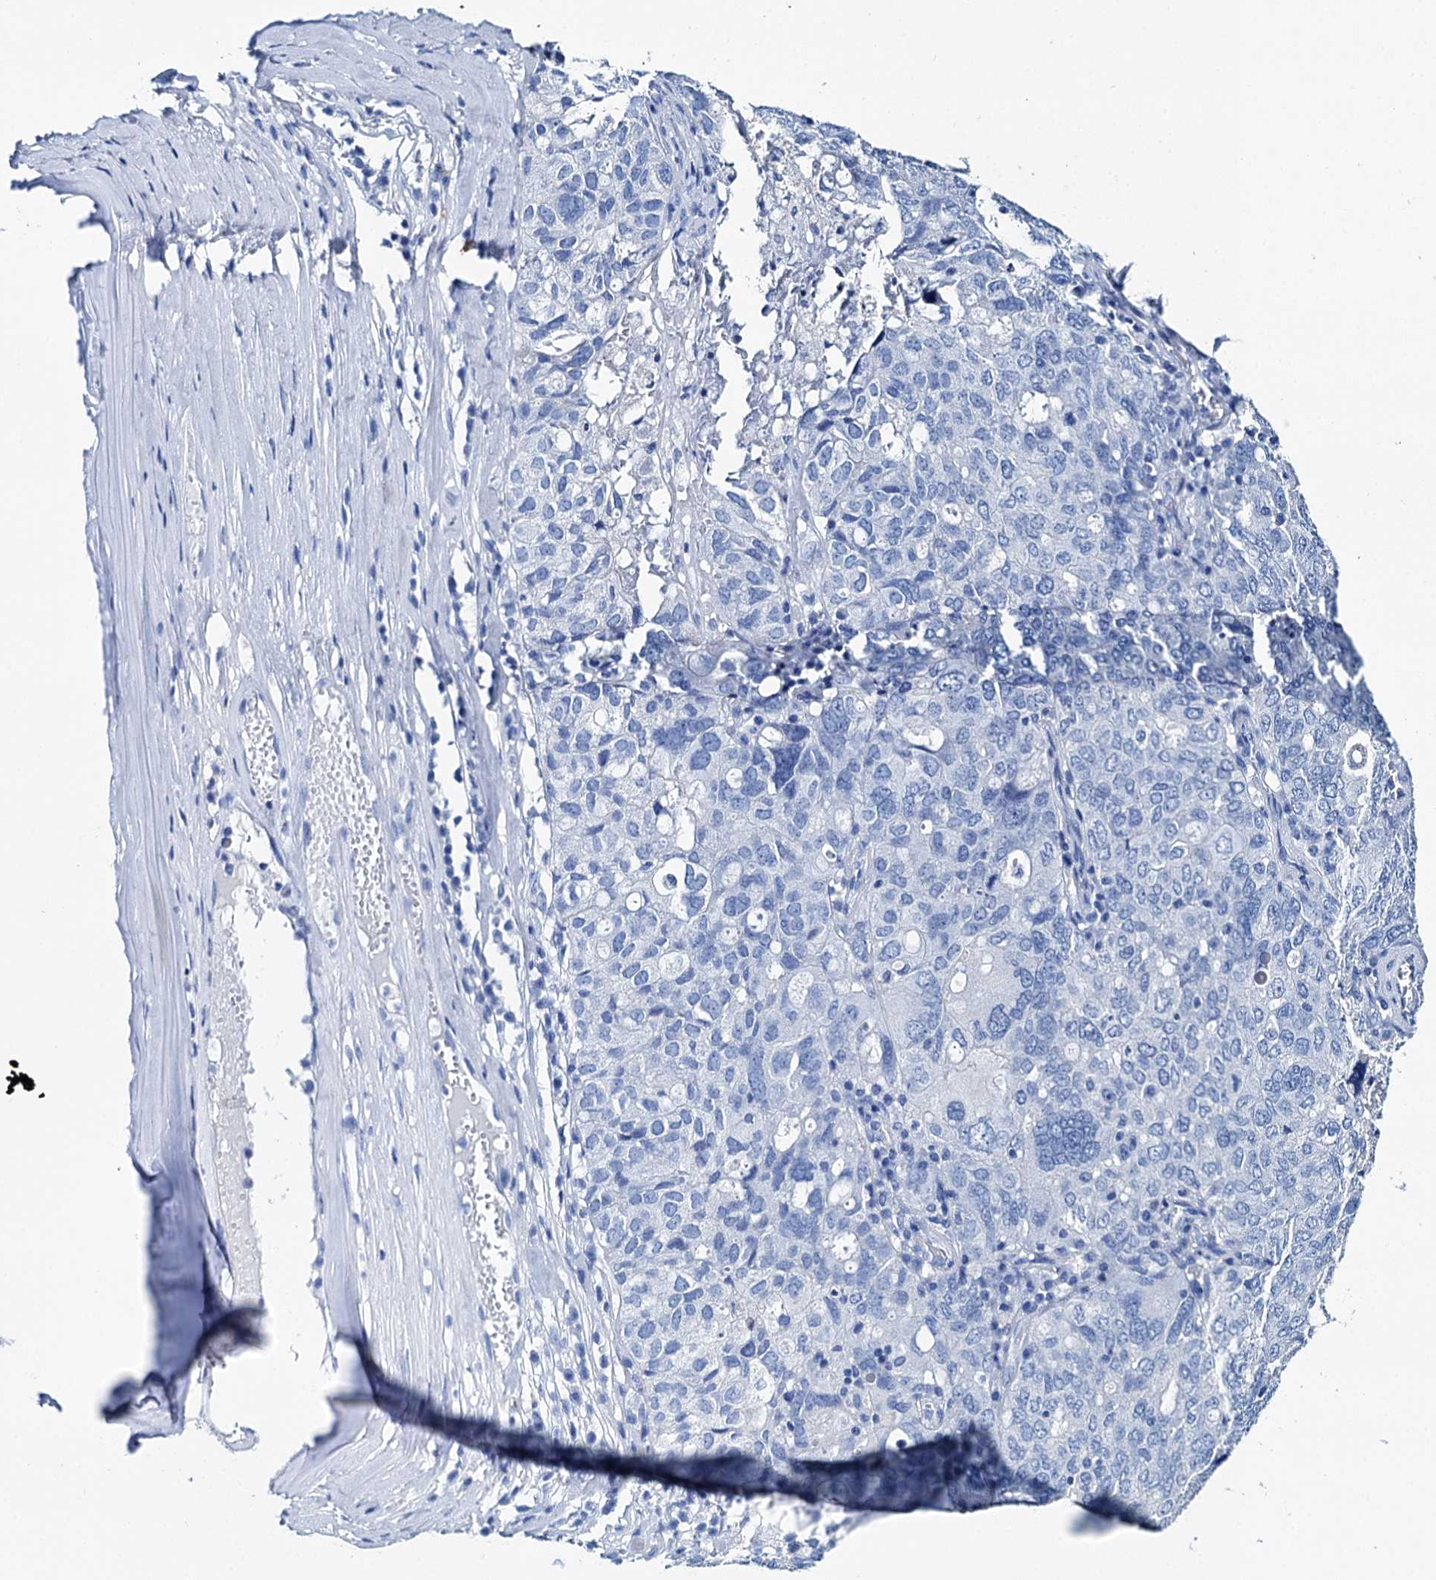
{"staining": {"intensity": "negative", "quantity": "none", "location": "none"}, "tissue": "ovarian cancer", "cell_type": "Tumor cells", "image_type": "cancer", "snomed": [{"axis": "morphology", "description": "Carcinoma, endometroid"}, {"axis": "topography", "description": "Ovary"}], "caption": "The micrograph shows no significant expression in tumor cells of ovarian cancer. (IHC, brightfield microscopy, high magnification).", "gene": "BRINP1", "patient": {"sex": "female", "age": 62}}